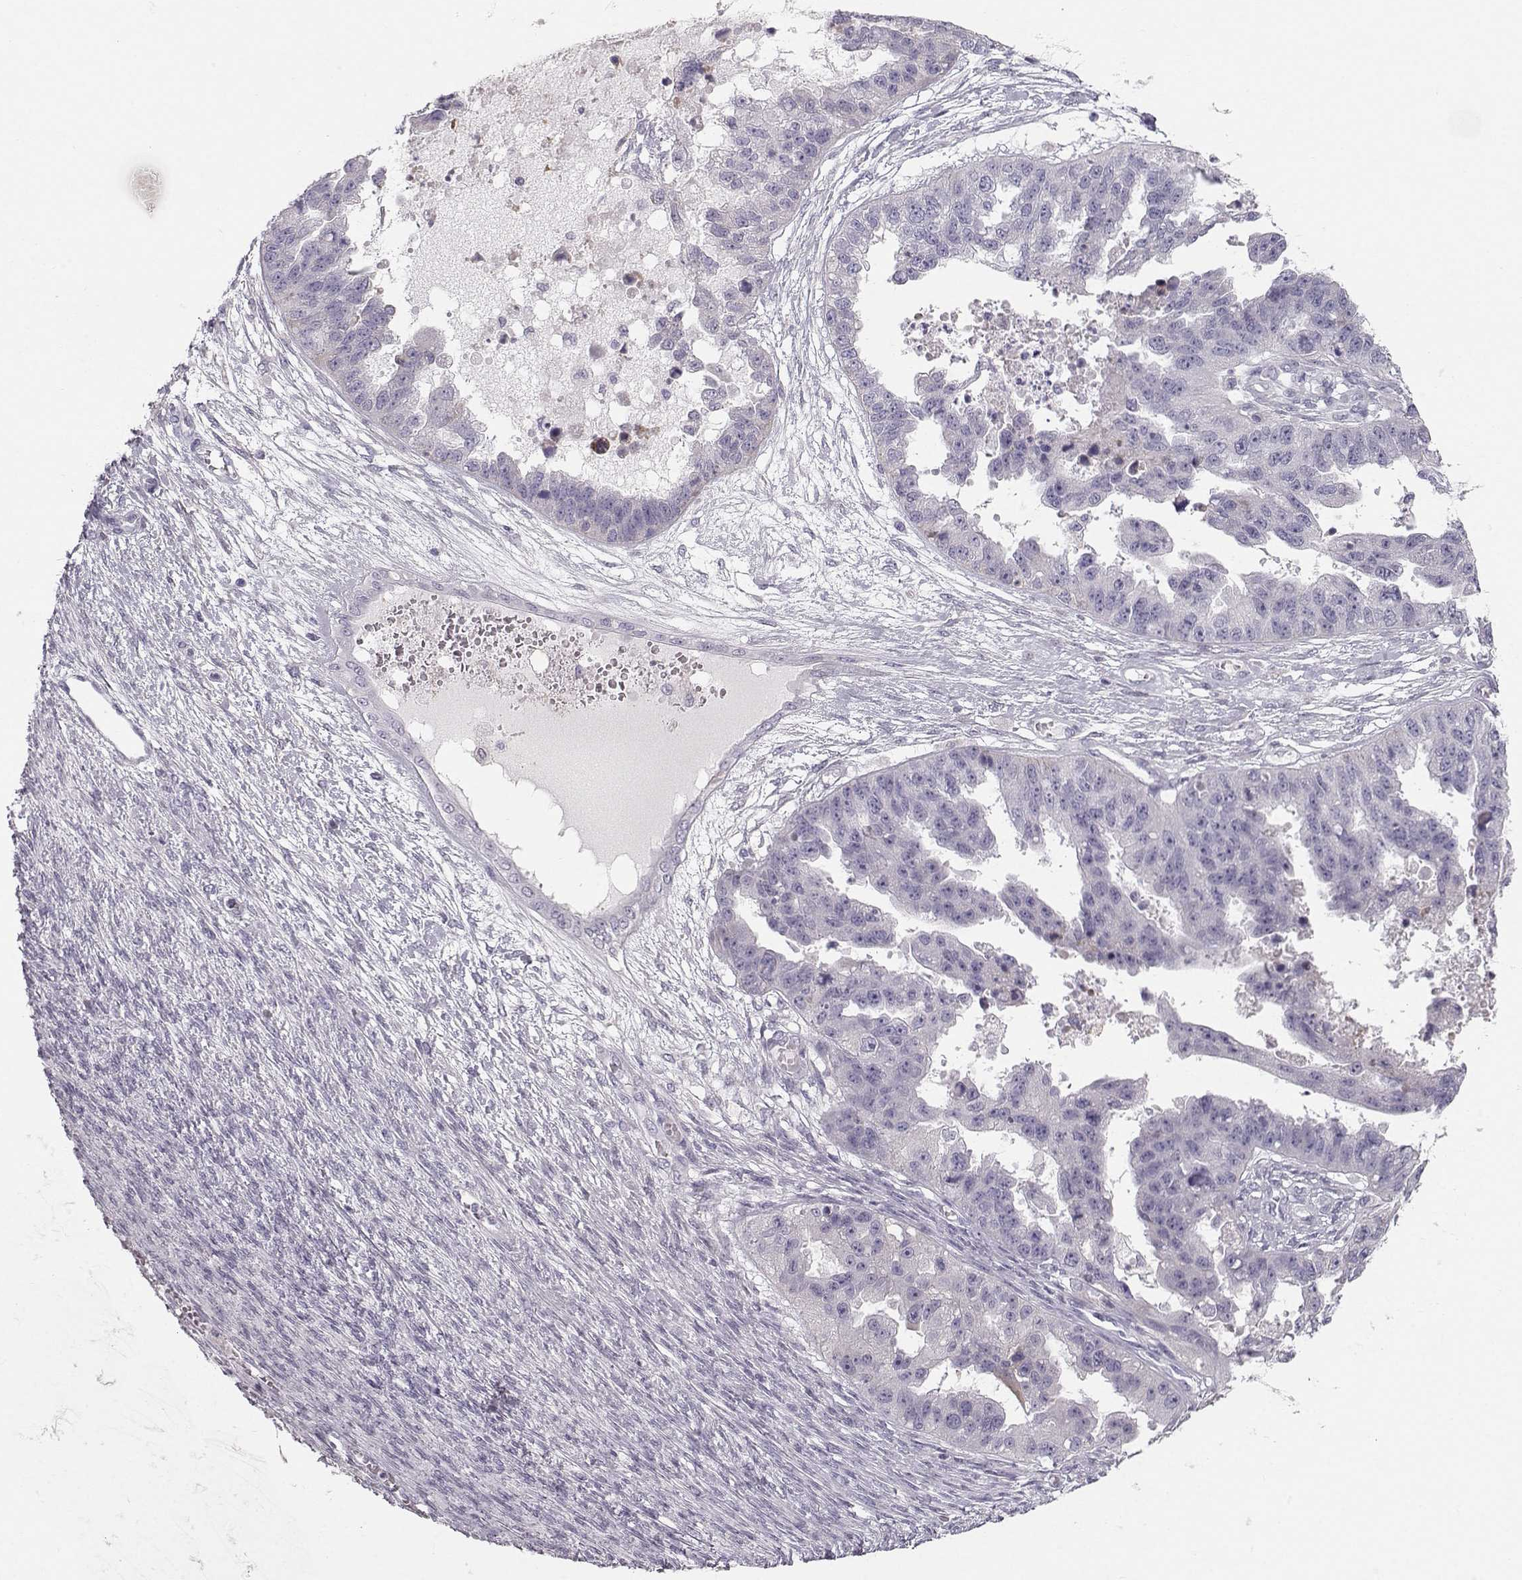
{"staining": {"intensity": "negative", "quantity": "none", "location": "none"}, "tissue": "ovarian cancer", "cell_type": "Tumor cells", "image_type": "cancer", "snomed": [{"axis": "morphology", "description": "Cystadenocarcinoma, serous, NOS"}, {"axis": "topography", "description": "Ovary"}], "caption": "The photomicrograph exhibits no significant staining in tumor cells of serous cystadenocarcinoma (ovarian).", "gene": "CASR", "patient": {"sex": "female", "age": 58}}